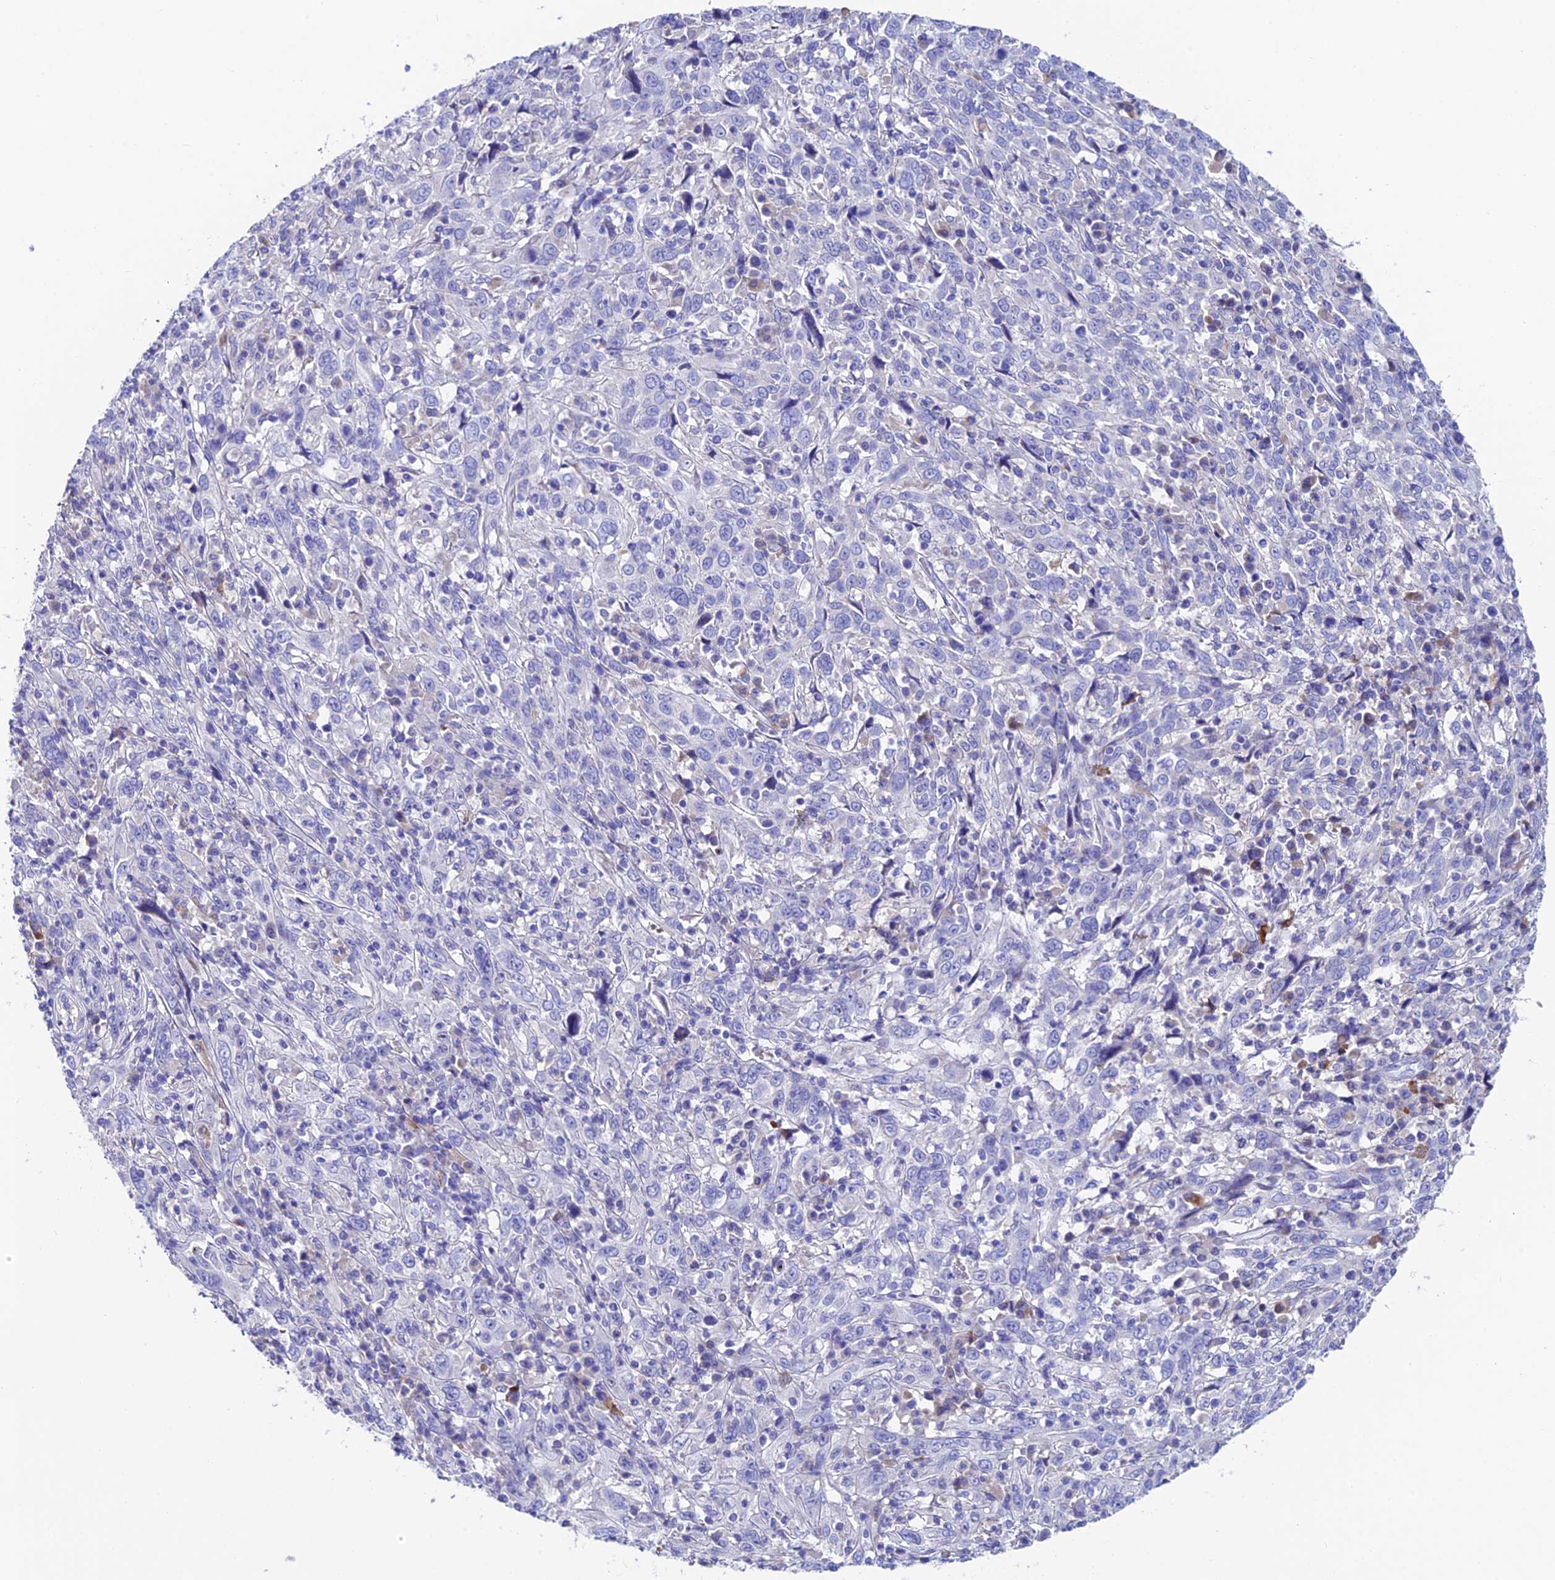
{"staining": {"intensity": "negative", "quantity": "none", "location": "none"}, "tissue": "cervical cancer", "cell_type": "Tumor cells", "image_type": "cancer", "snomed": [{"axis": "morphology", "description": "Squamous cell carcinoma, NOS"}, {"axis": "topography", "description": "Cervix"}], "caption": "Tumor cells show no significant protein staining in cervical cancer. The staining was performed using DAB (3,3'-diaminobenzidine) to visualize the protein expression in brown, while the nuclei were stained in blue with hematoxylin (Magnification: 20x).", "gene": "CEP41", "patient": {"sex": "female", "age": 46}}